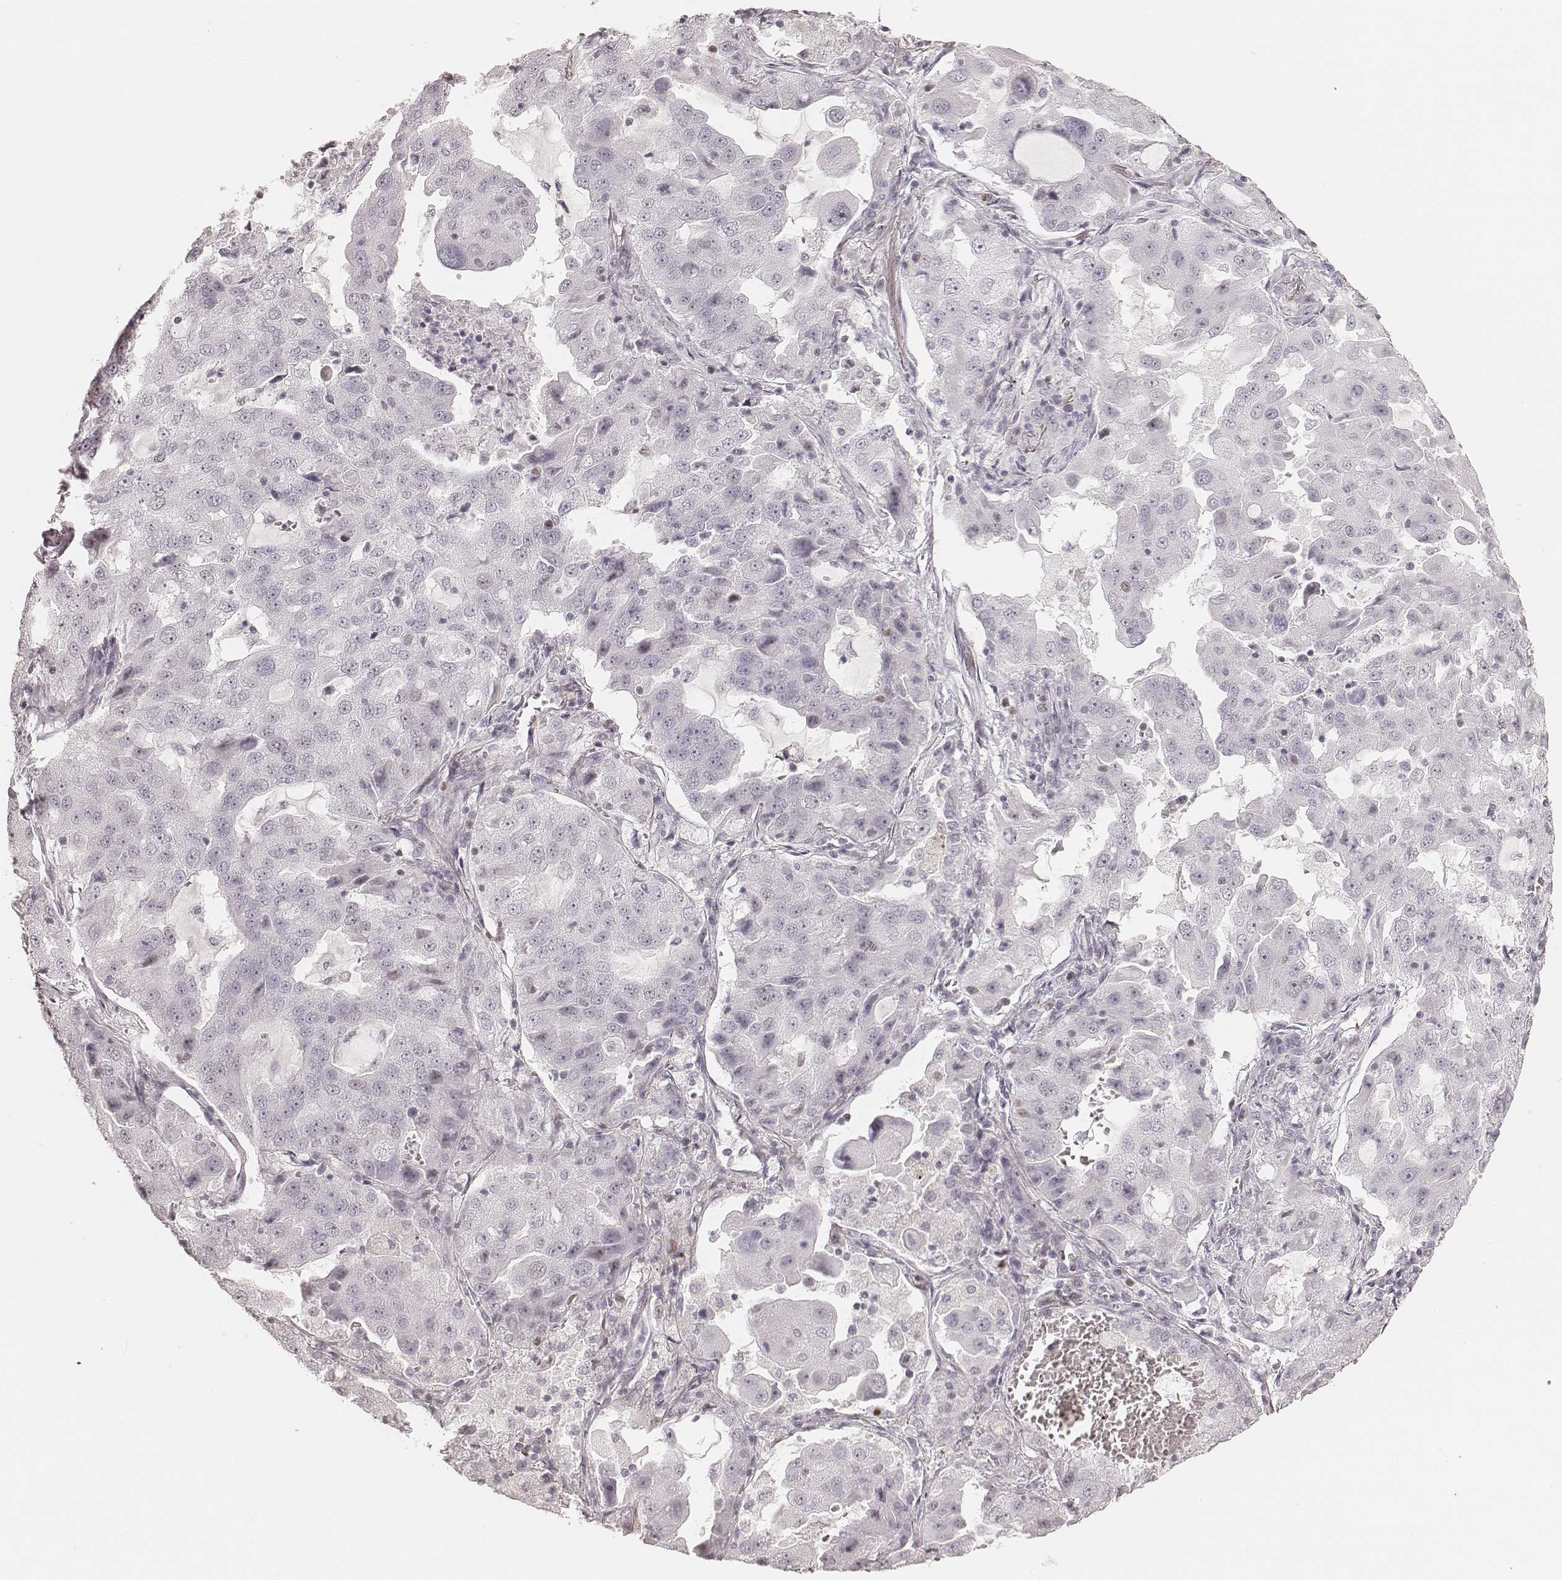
{"staining": {"intensity": "negative", "quantity": "none", "location": "none"}, "tissue": "lung cancer", "cell_type": "Tumor cells", "image_type": "cancer", "snomed": [{"axis": "morphology", "description": "Adenocarcinoma, NOS"}, {"axis": "topography", "description": "Lung"}], "caption": "Lung cancer (adenocarcinoma) stained for a protein using immunohistochemistry displays no expression tumor cells.", "gene": "TEX37", "patient": {"sex": "female", "age": 61}}